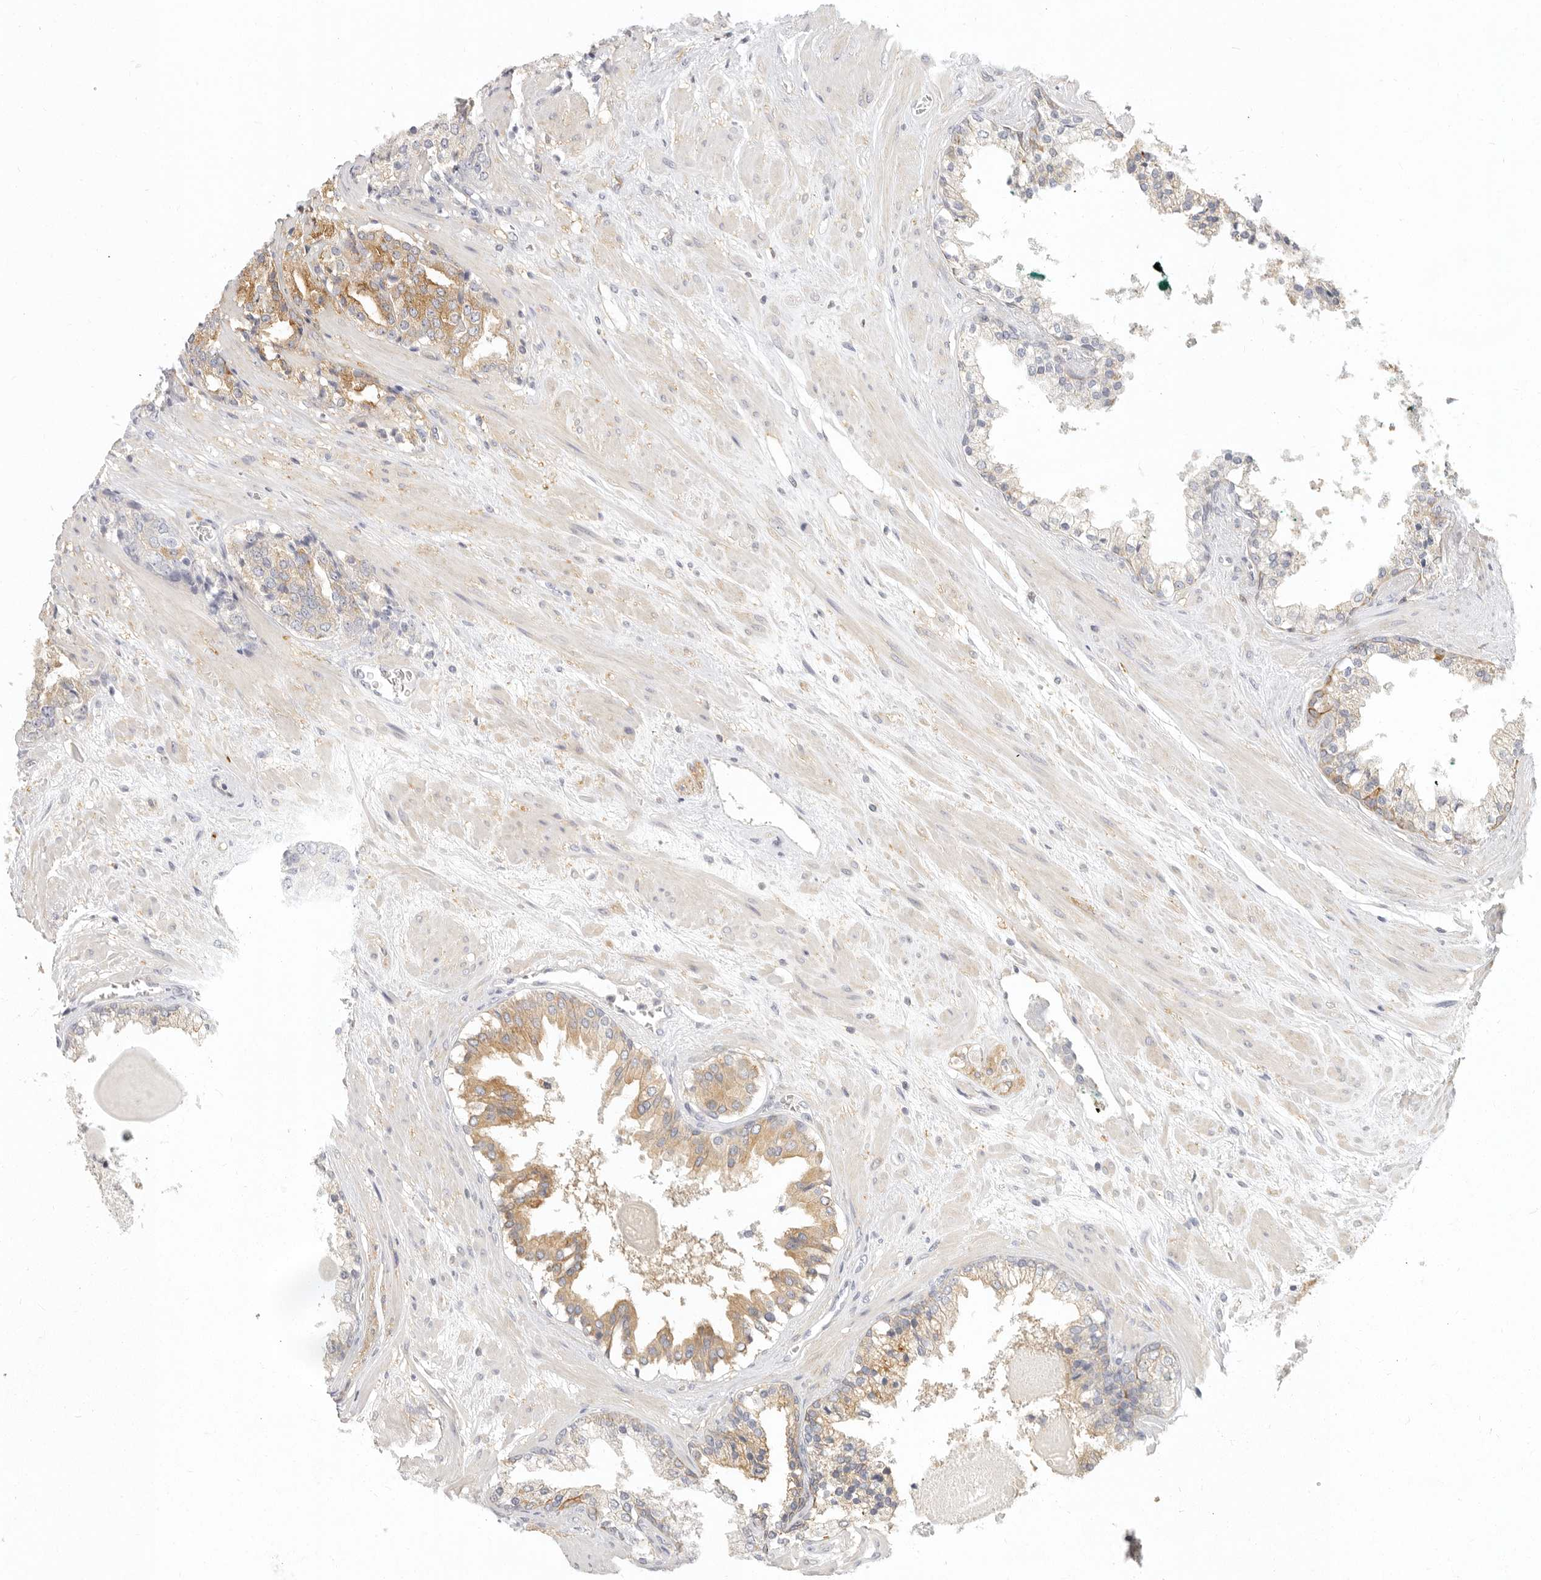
{"staining": {"intensity": "moderate", "quantity": ">75%", "location": "cytoplasmic/membranous"}, "tissue": "prostate cancer", "cell_type": "Tumor cells", "image_type": "cancer", "snomed": [{"axis": "morphology", "description": "Adenocarcinoma, High grade"}, {"axis": "topography", "description": "Prostate"}], "caption": "Tumor cells display medium levels of moderate cytoplasmic/membranous staining in approximately >75% of cells in prostate cancer.", "gene": "NIBAN1", "patient": {"sex": "male", "age": 71}}